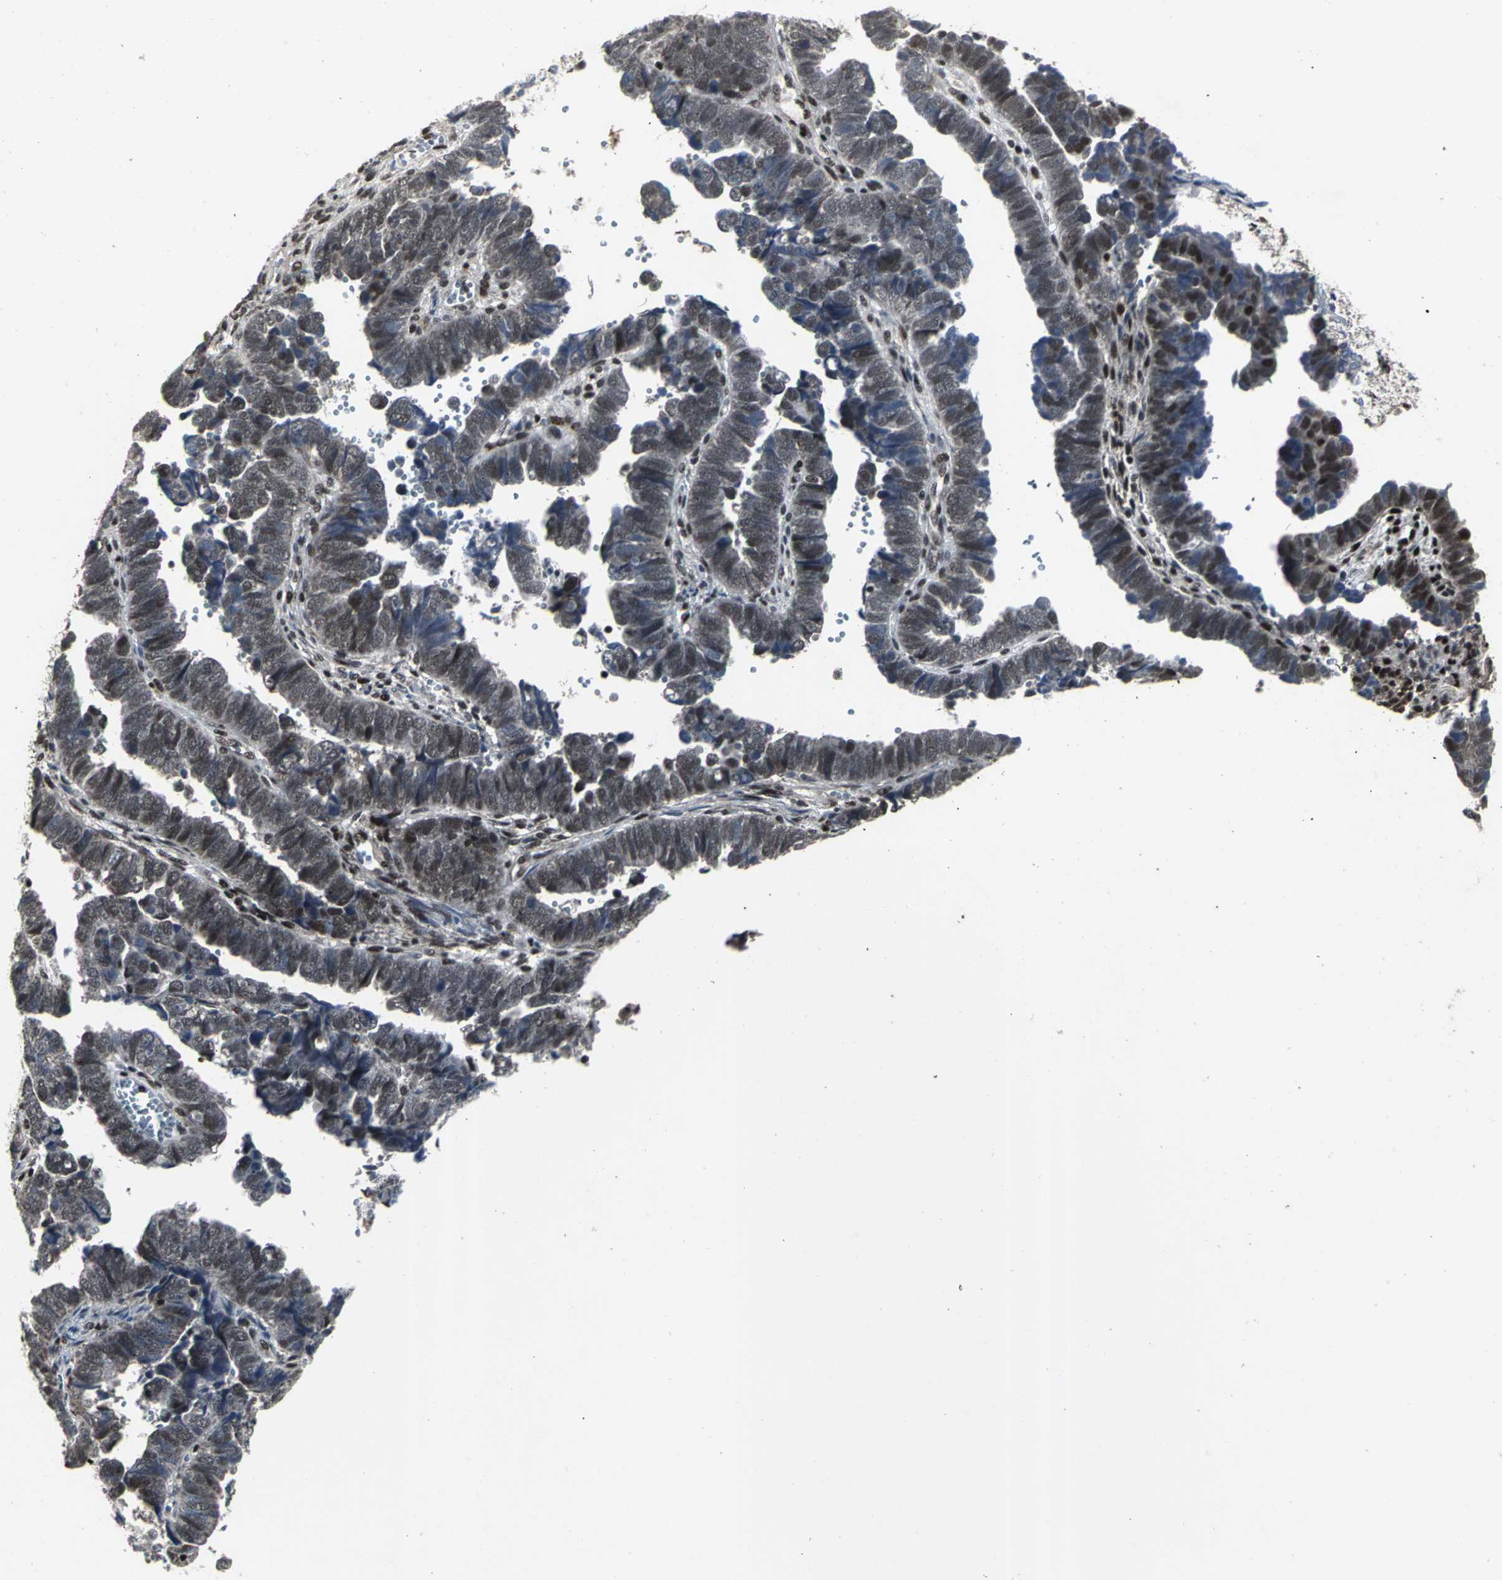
{"staining": {"intensity": "moderate", "quantity": "25%-75%", "location": "nuclear"}, "tissue": "endometrial cancer", "cell_type": "Tumor cells", "image_type": "cancer", "snomed": [{"axis": "morphology", "description": "Adenocarcinoma, NOS"}, {"axis": "topography", "description": "Endometrium"}], "caption": "Immunohistochemical staining of human endometrial cancer (adenocarcinoma) reveals medium levels of moderate nuclear protein staining in about 25%-75% of tumor cells. (DAB IHC with brightfield microscopy, high magnification).", "gene": "SRF", "patient": {"sex": "female", "age": 75}}